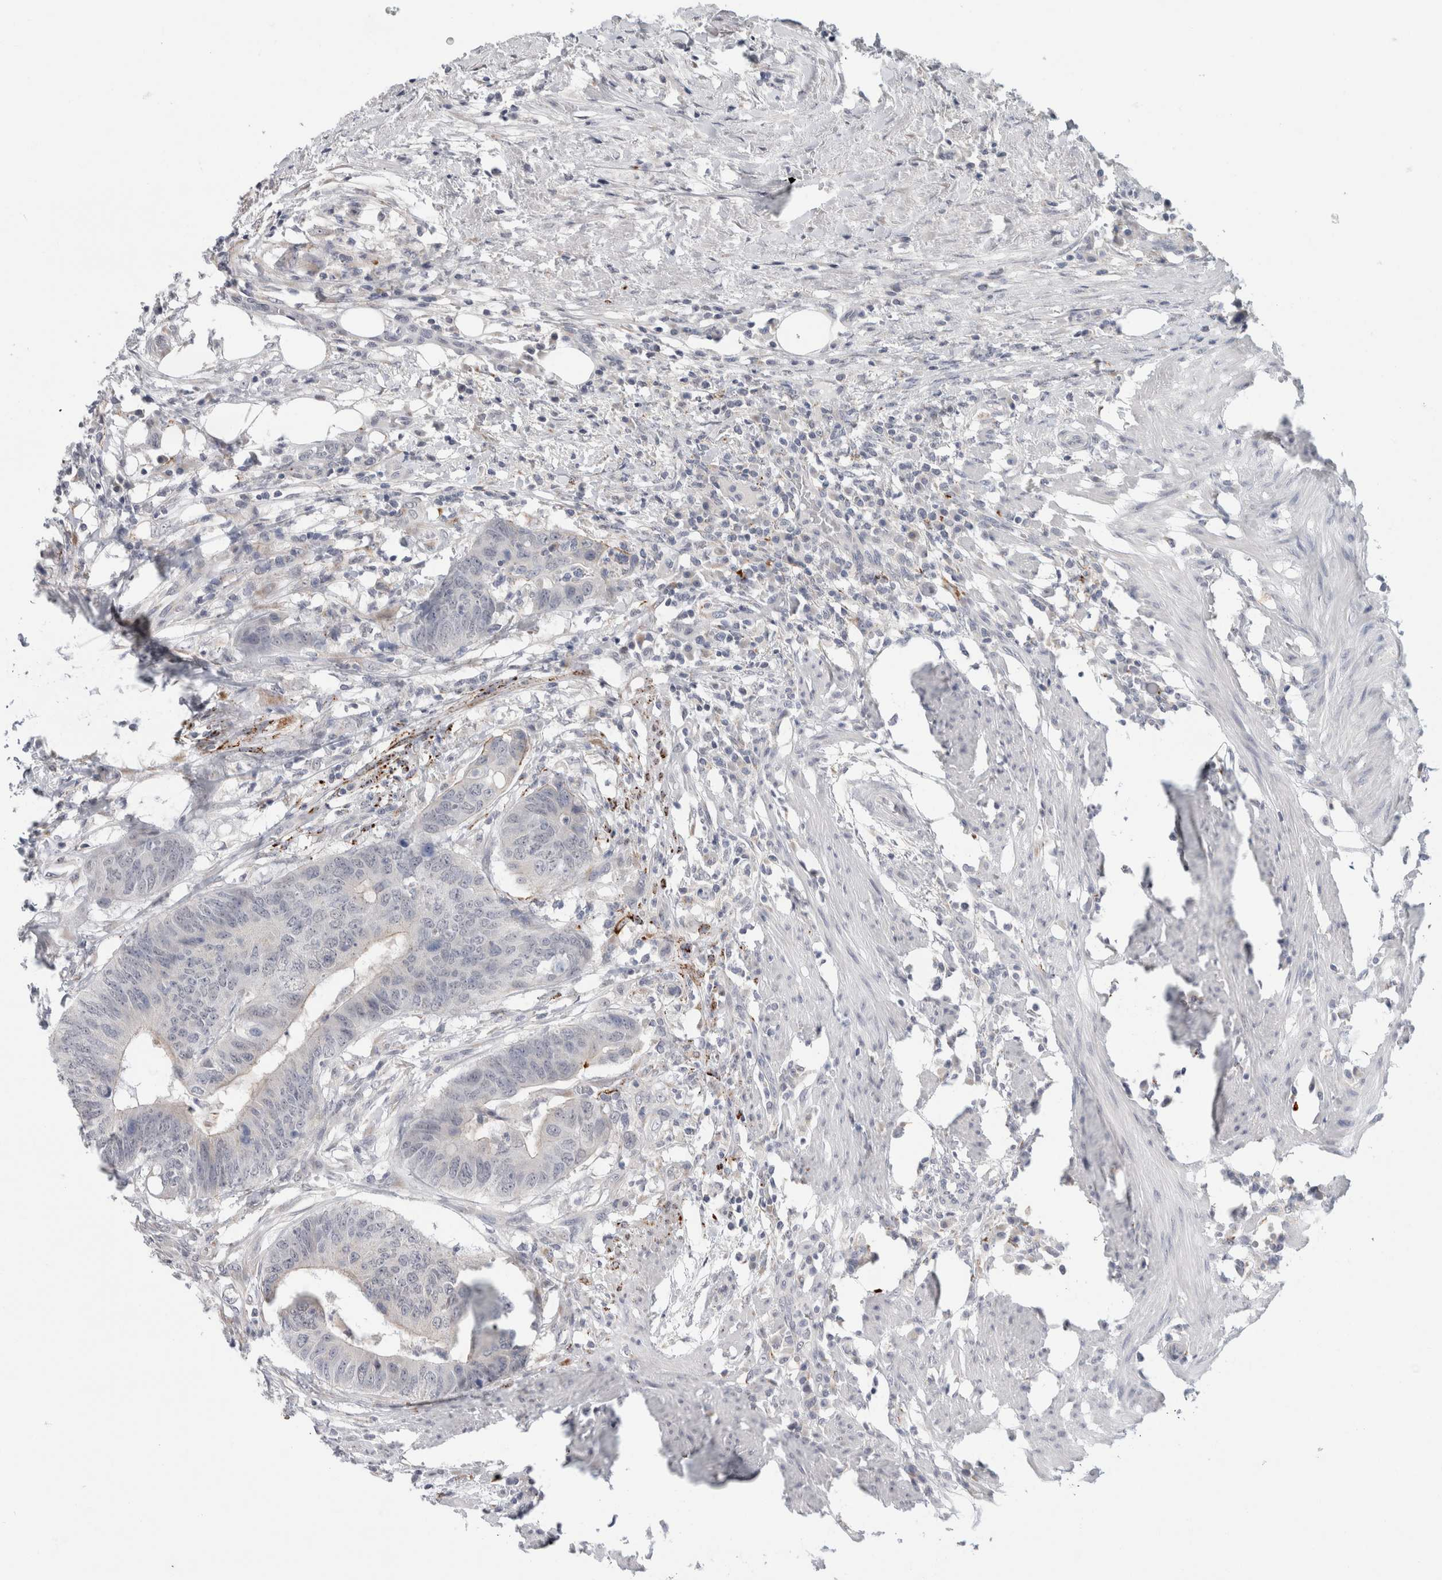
{"staining": {"intensity": "negative", "quantity": "none", "location": "none"}, "tissue": "colorectal cancer", "cell_type": "Tumor cells", "image_type": "cancer", "snomed": [{"axis": "morphology", "description": "Adenocarcinoma, NOS"}, {"axis": "topography", "description": "Colon"}], "caption": "Adenocarcinoma (colorectal) stained for a protein using IHC displays no staining tumor cells.", "gene": "NIPA1", "patient": {"sex": "male", "age": 56}}